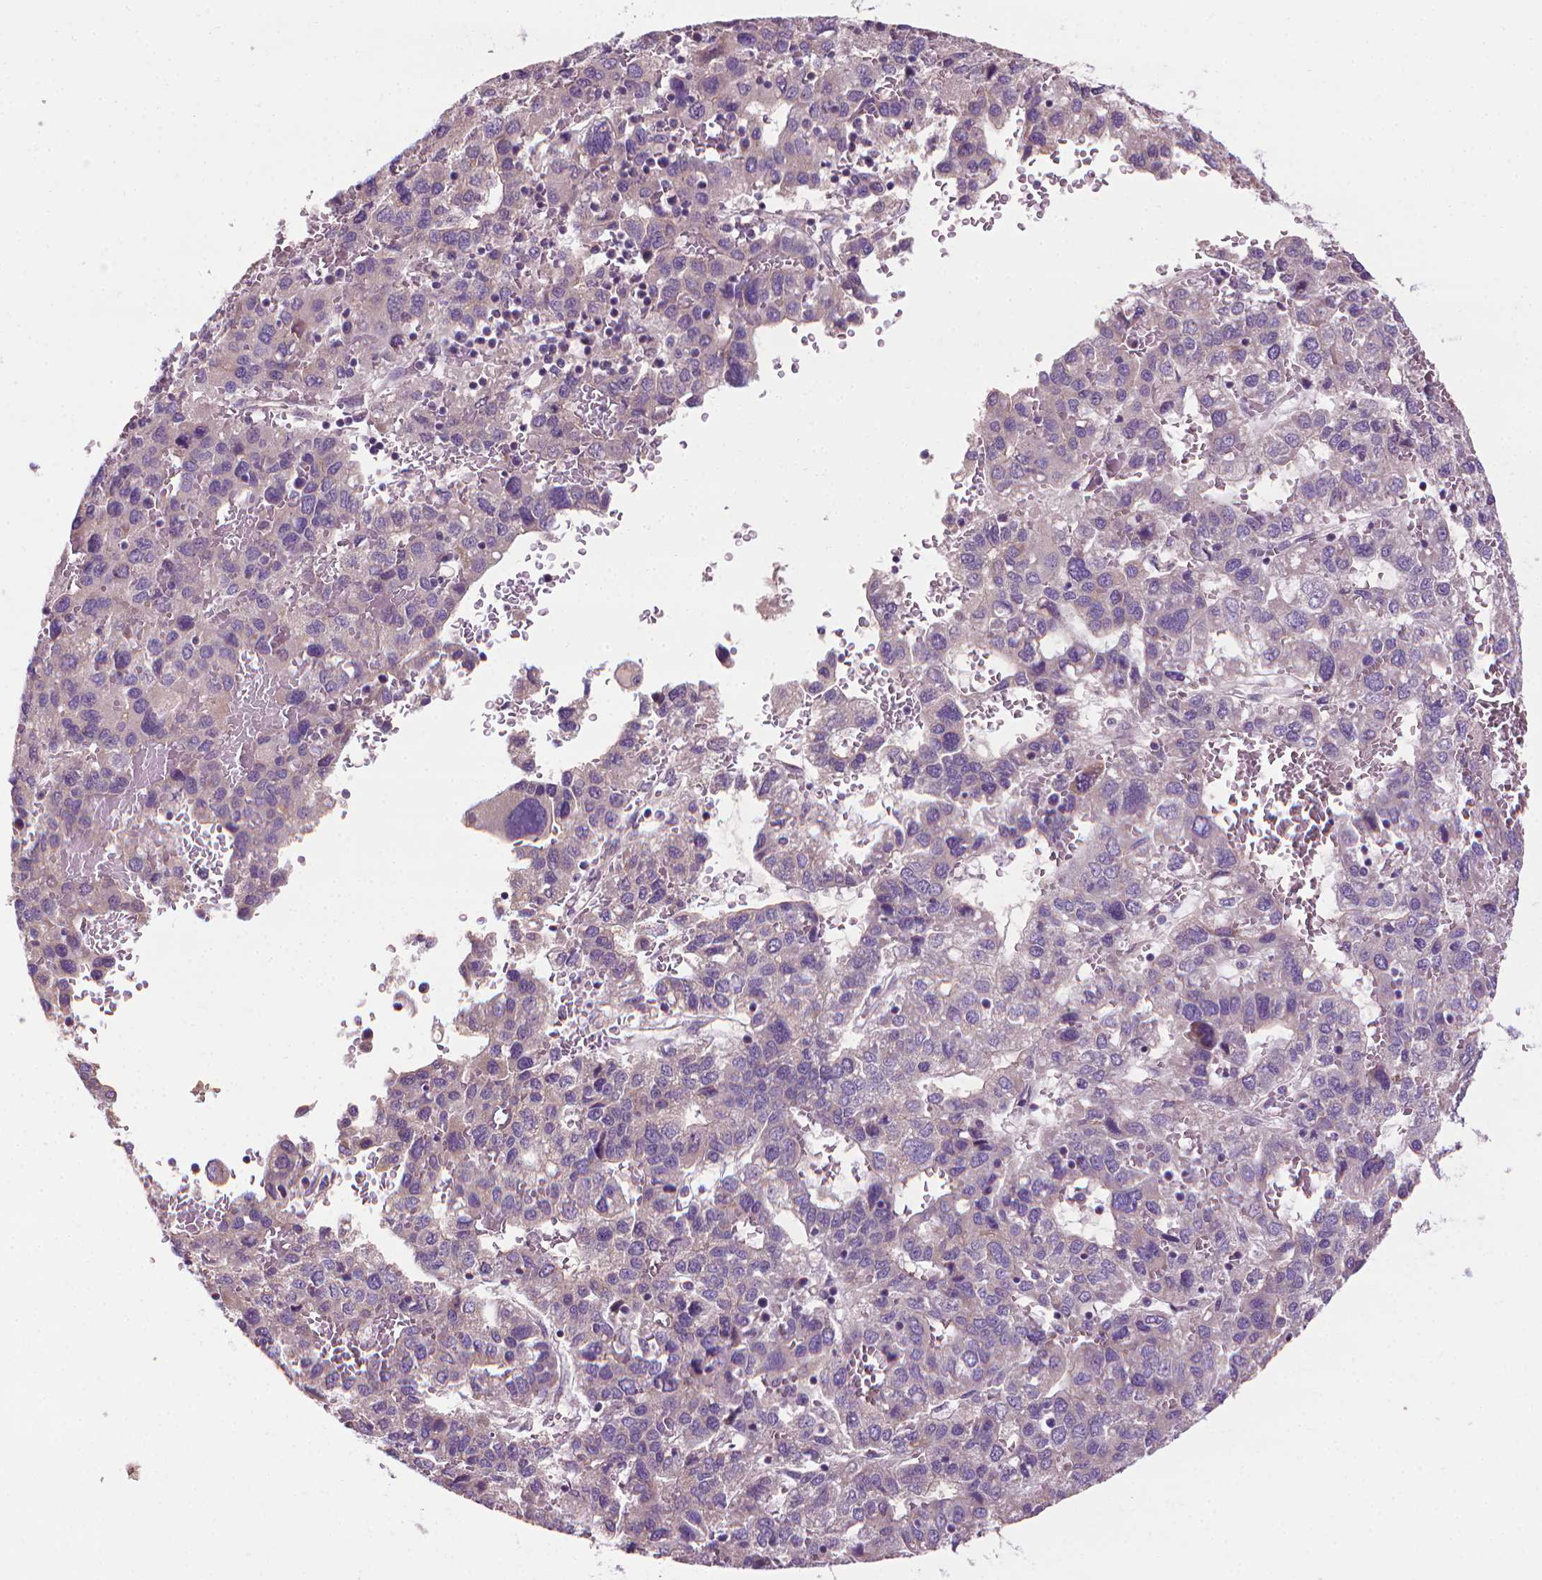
{"staining": {"intensity": "negative", "quantity": "none", "location": "none"}, "tissue": "liver cancer", "cell_type": "Tumor cells", "image_type": "cancer", "snomed": [{"axis": "morphology", "description": "Carcinoma, Hepatocellular, NOS"}, {"axis": "topography", "description": "Liver"}], "caption": "Immunohistochemistry histopathology image of hepatocellular carcinoma (liver) stained for a protein (brown), which demonstrates no positivity in tumor cells.", "gene": "RIIAD1", "patient": {"sex": "male", "age": 69}}